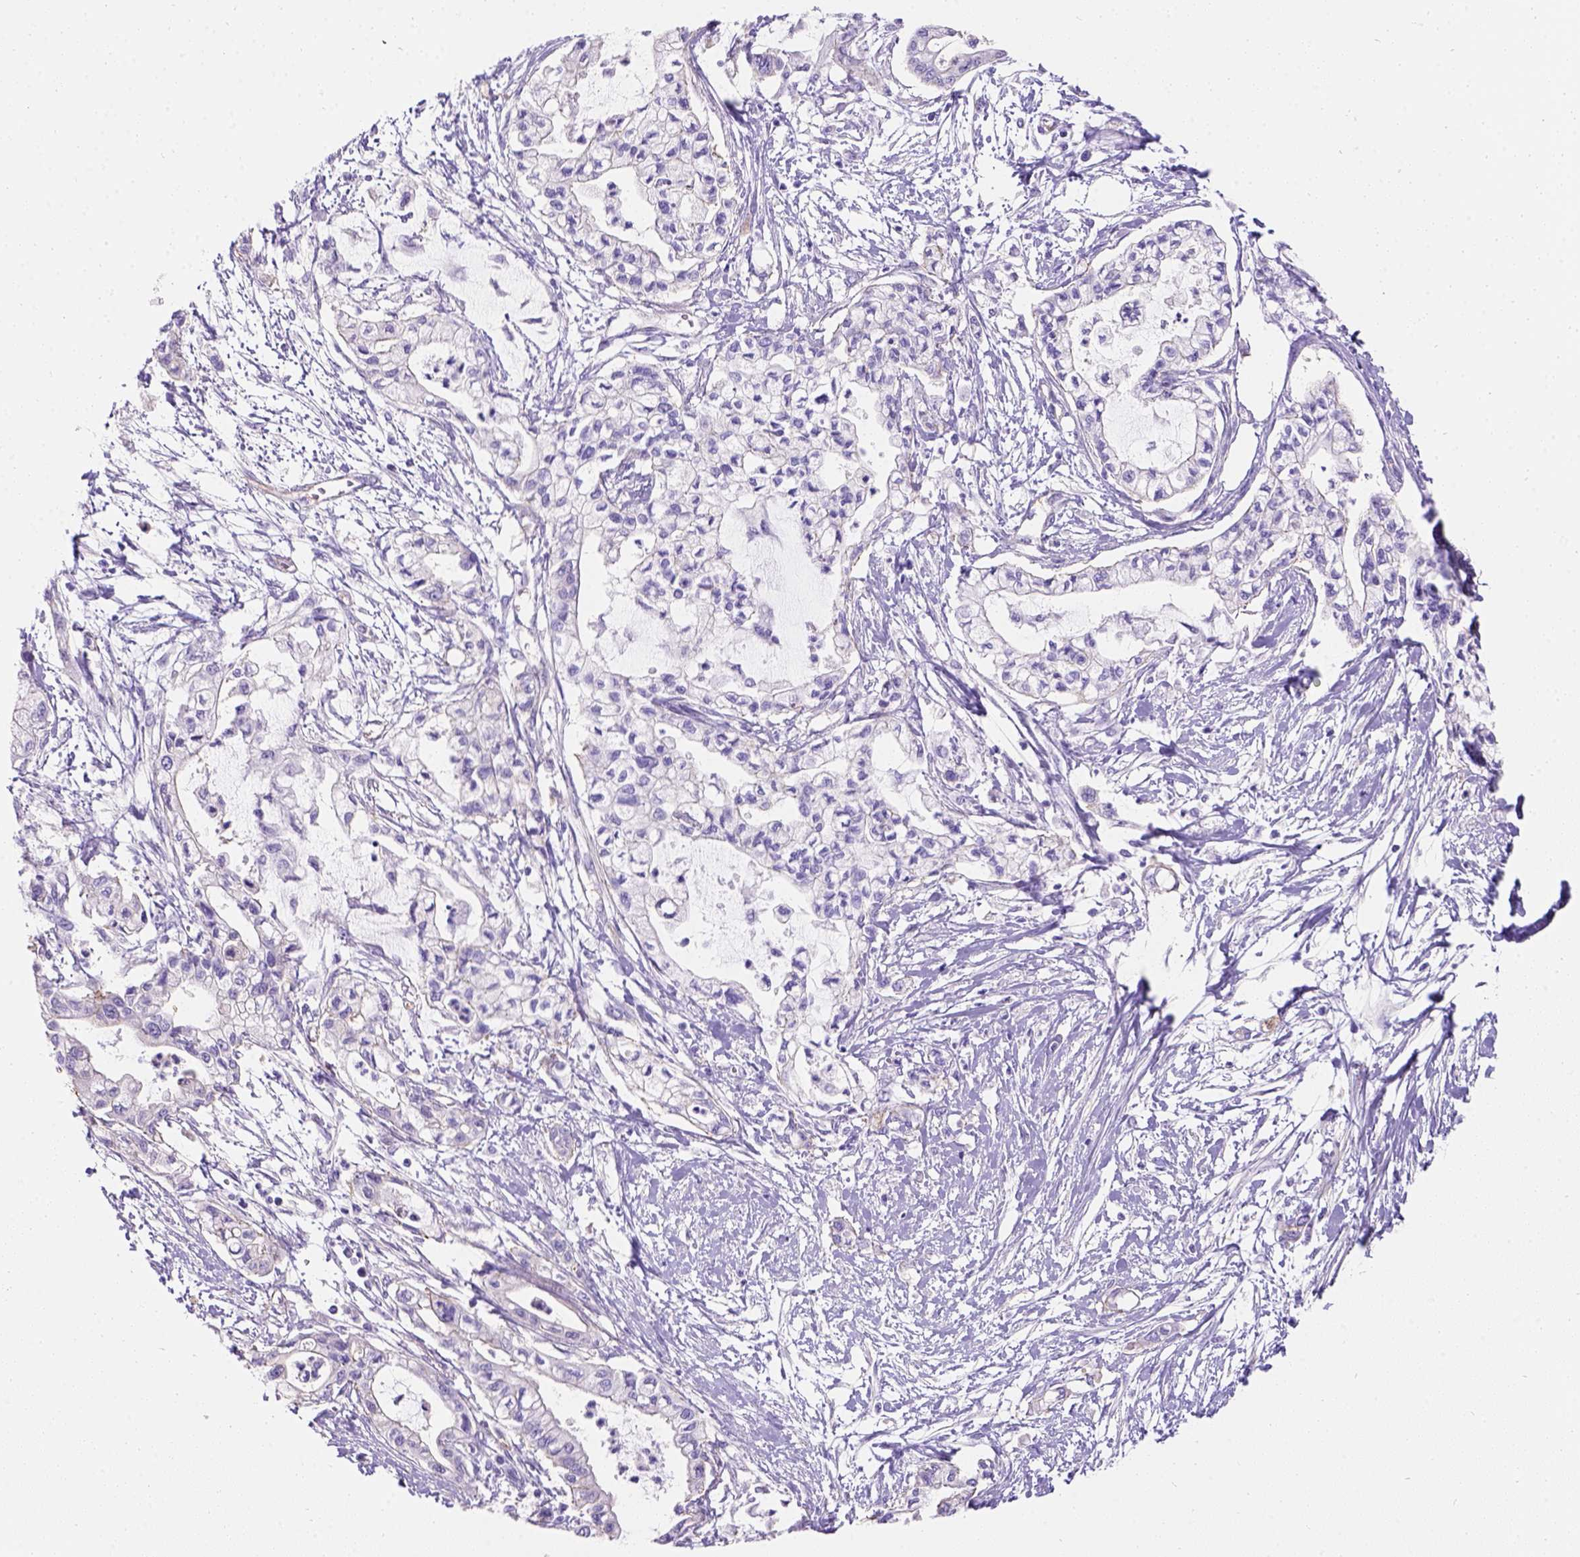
{"staining": {"intensity": "negative", "quantity": "none", "location": "none"}, "tissue": "pancreatic cancer", "cell_type": "Tumor cells", "image_type": "cancer", "snomed": [{"axis": "morphology", "description": "Adenocarcinoma, NOS"}, {"axis": "topography", "description": "Pancreas"}], "caption": "The image reveals no significant positivity in tumor cells of pancreatic cancer.", "gene": "PHF7", "patient": {"sex": "male", "age": 54}}